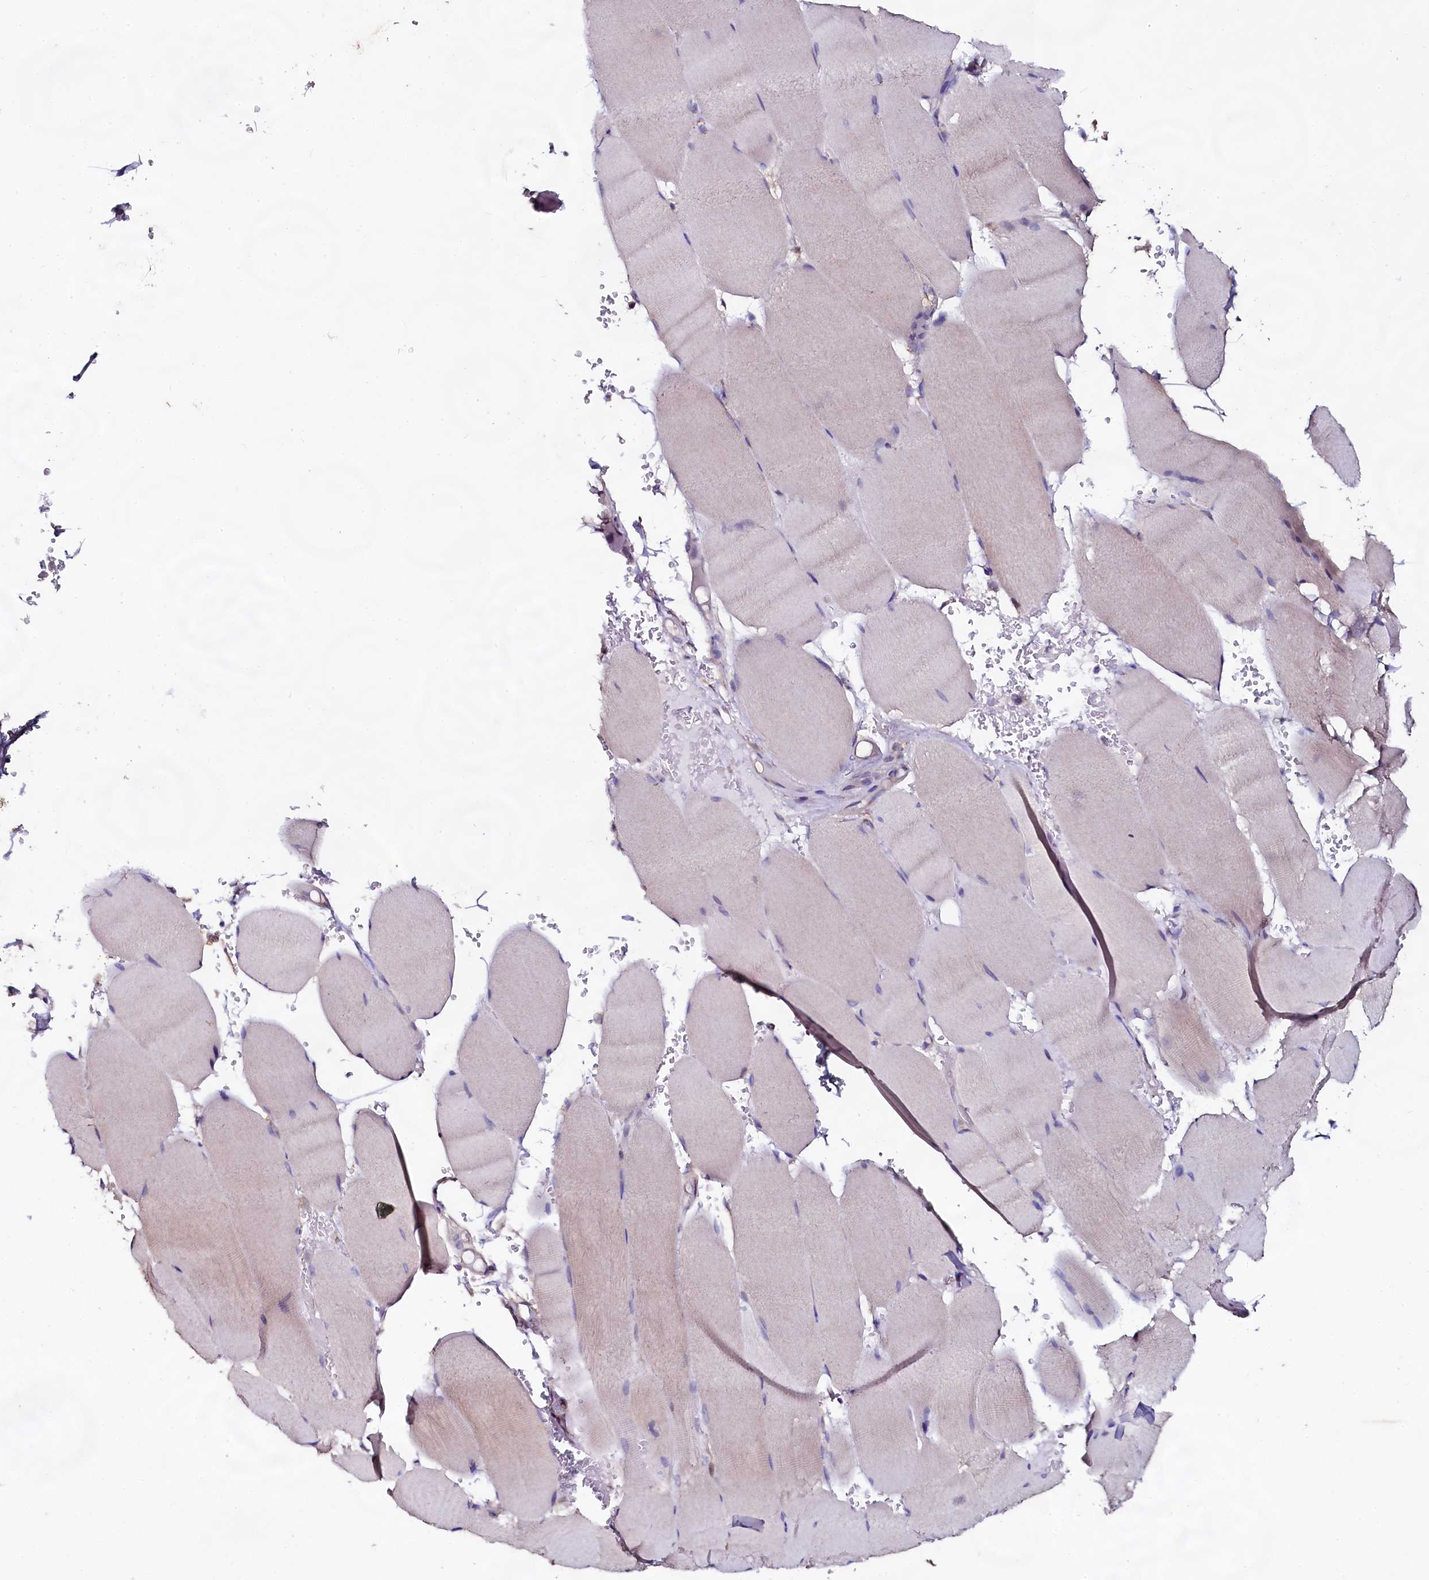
{"staining": {"intensity": "negative", "quantity": "none", "location": "none"}, "tissue": "skeletal muscle", "cell_type": "Myocytes", "image_type": "normal", "snomed": [{"axis": "morphology", "description": "Normal tissue, NOS"}, {"axis": "topography", "description": "Skeletal muscle"}, {"axis": "topography", "description": "Head-Neck"}], "caption": "Immunohistochemistry (IHC) of benign skeletal muscle demonstrates no positivity in myocytes.", "gene": "USPL1", "patient": {"sex": "male", "age": 66}}